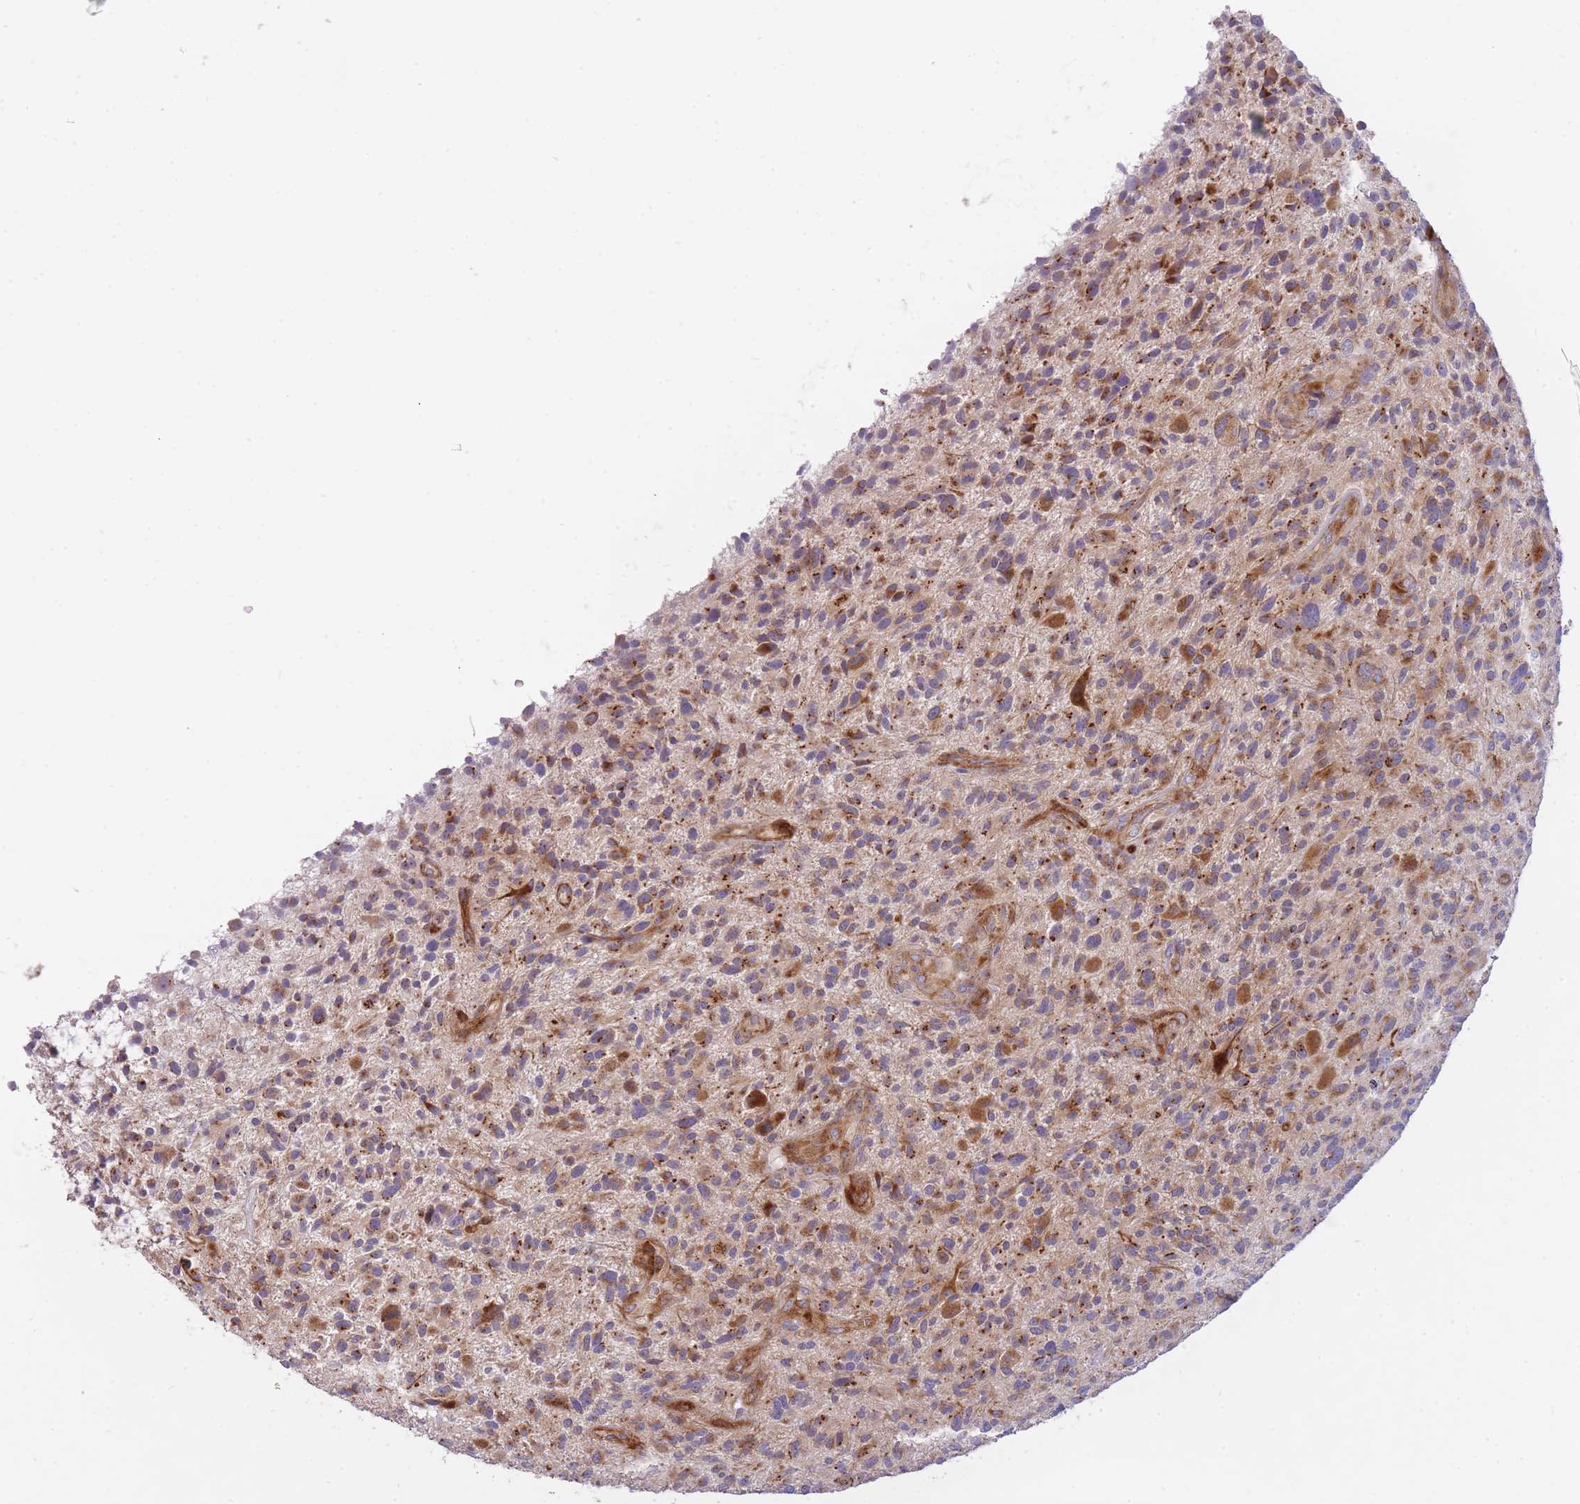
{"staining": {"intensity": "moderate", "quantity": "25%-75%", "location": "cytoplasmic/membranous"}, "tissue": "glioma", "cell_type": "Tumor cells", "image_type": "cancer", "snomed": [{"axis": "morphology", "description": "Glioma, malignant, High grade"}, {"axis": "topography", "description": "Brain"}], "caption": "Malignant high-grade glioma tissue reveals moderate cytoplasmic/membranous staining in about 25%-75% of tumor cells", "gene": "ATP5MC2", "patient": {"sex": "male", "age": 47}}